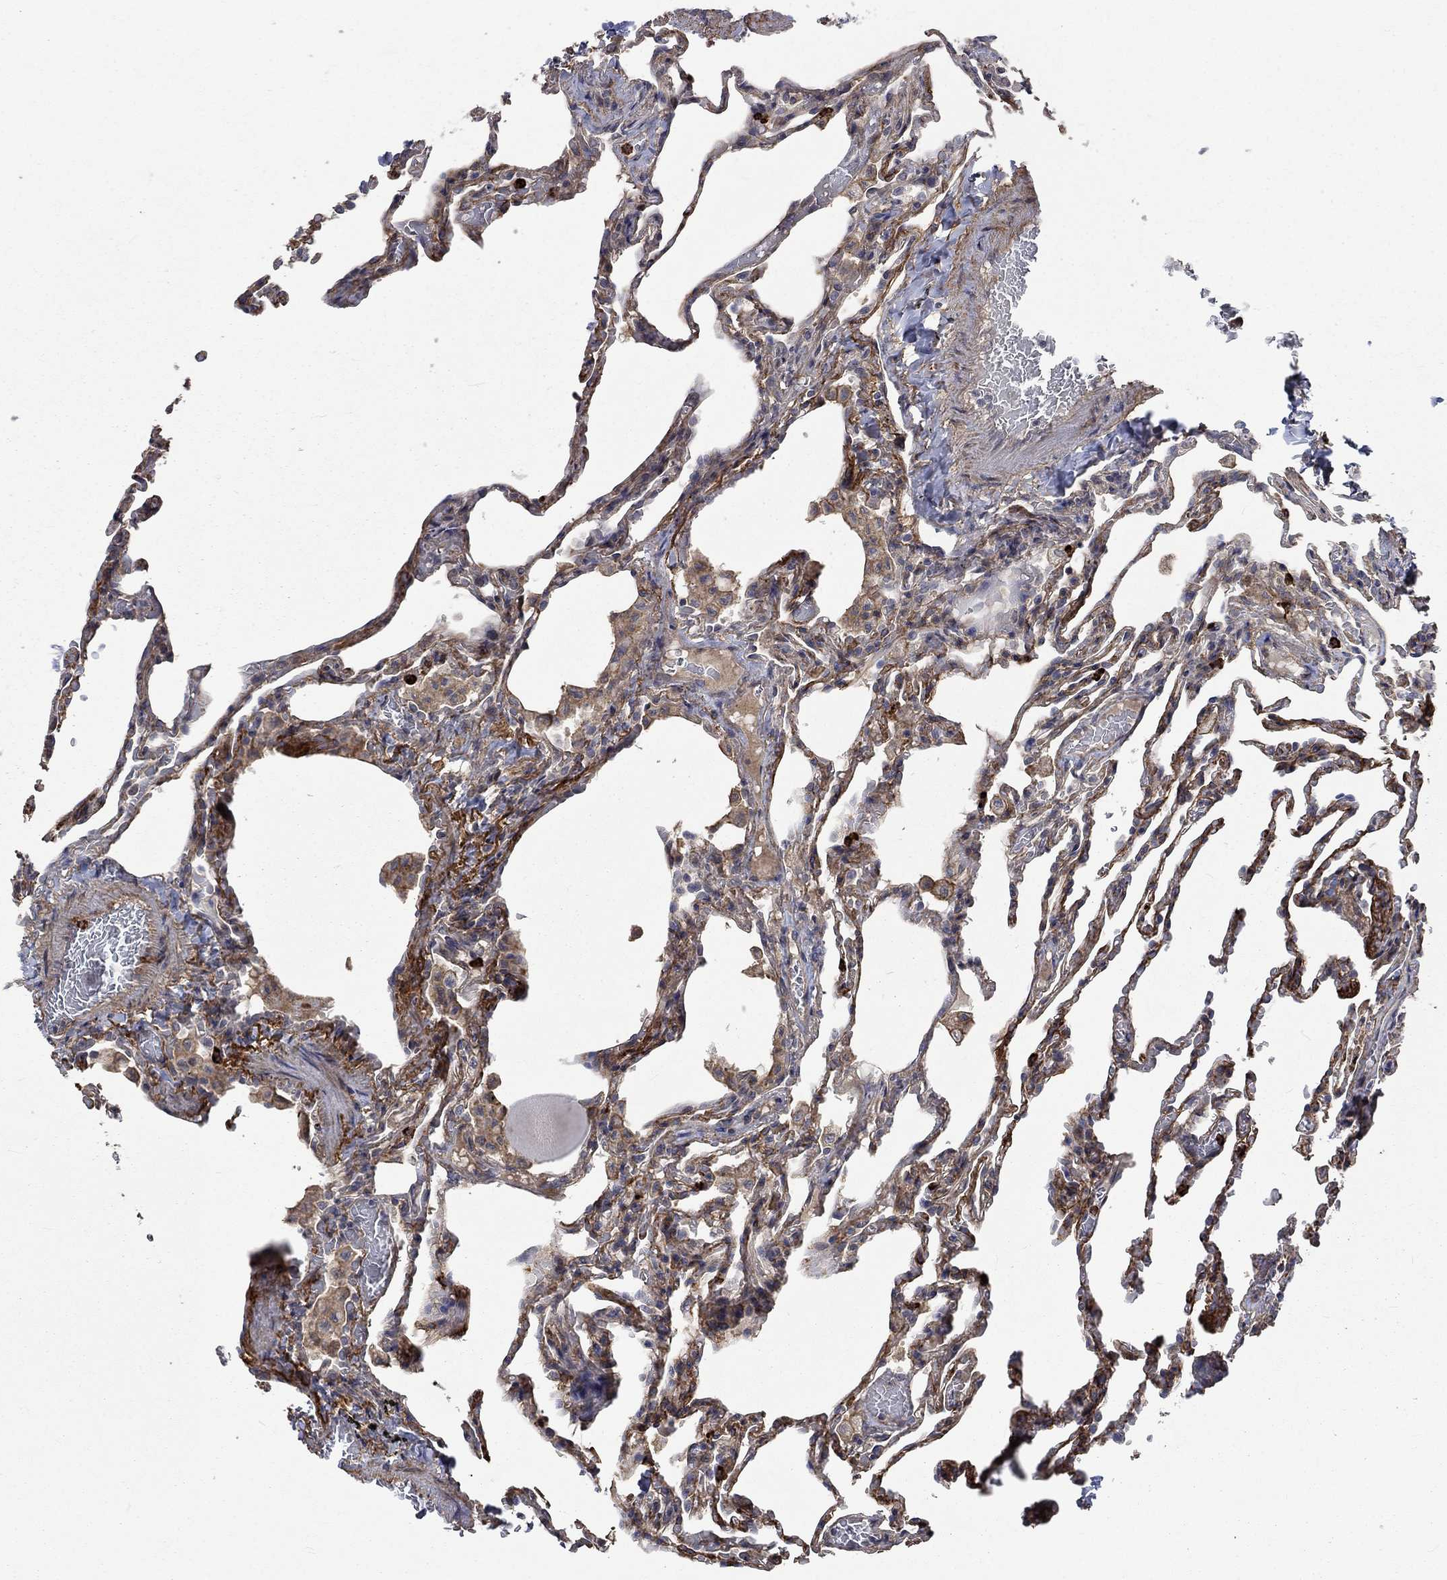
{"staining": {"intensity": "moderate", "quantity": ">75%", "location": "cytoplasmic/membranous"}, "tissue": "lung", "cell_type": "Alveolar cells", "image_type": "normal", "snomed": [{"axis": "morphology", "description": "Normal tissue, NOS"}, {"axis": "topography", "description": "Lung"}], "caption": "Unremarkable lung was stained to show a protein in brown. There is medium levels of moderate cytoplasmic/membranous expression in about >75% of alveolar cells. Using DAB (brown) and hematoxylin (blue) stains, captured at high magnification using brightfield microscopy.", "gene": "VCAN", "patient": {"sex": "female", "age": 43}}